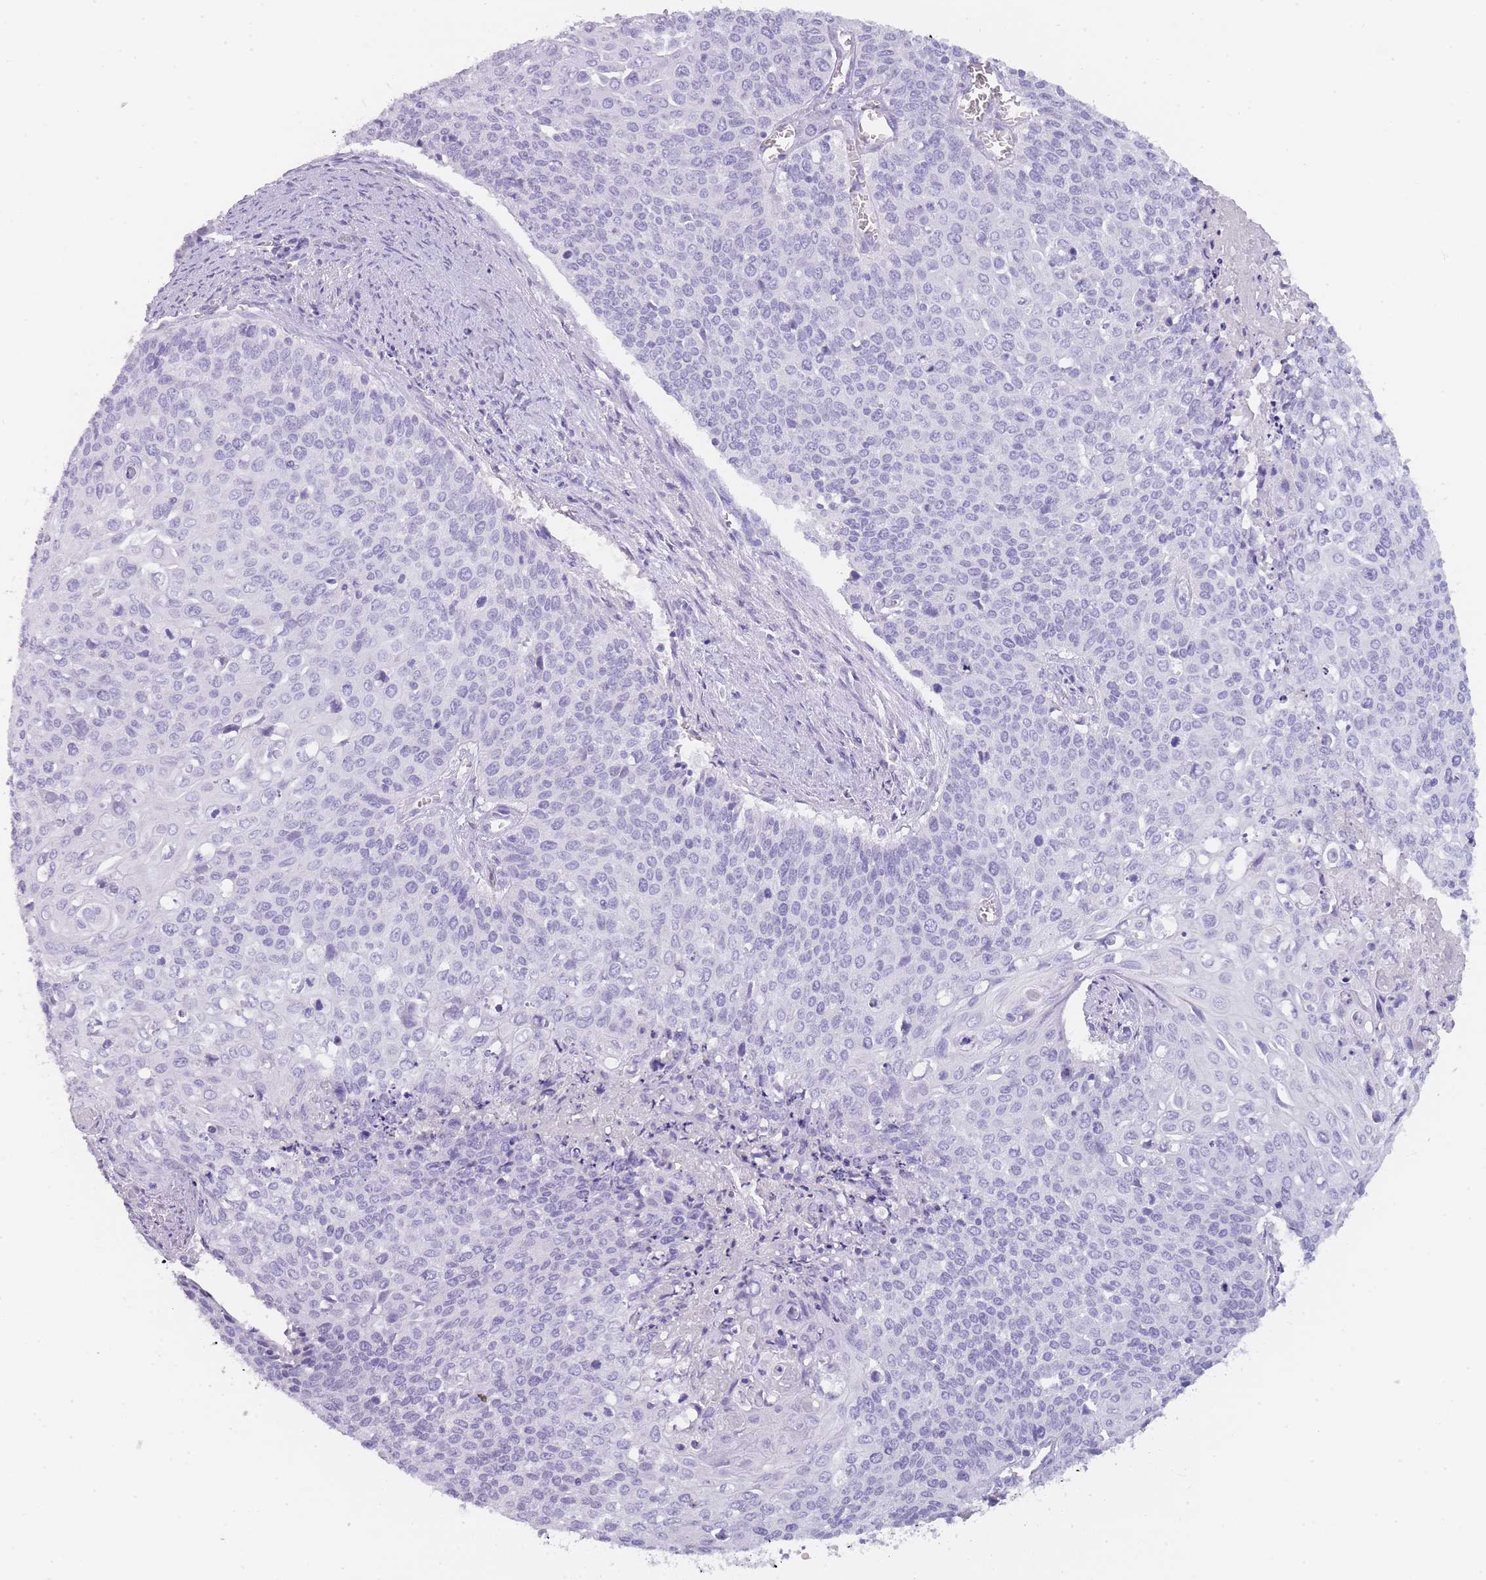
{"staining": {"intensity": "negative", "quantity": "none", "location": "none"}, "tissue": "cervical cancer", "cell_type": "Tumor cells", "image_type": "cancer", "snomed": [{"axis": "morphology", "description": "Squamous cell carcinoma, NOS"}, {"axis": "topography", "description": "Cervix"}], "caption": "Immunohistochemistry of human cervical cancer (squamous cell carcinoma) shows no expression in tumor cells.", "gene": "TCP11", "patient": {"sex": "female", "age": 39}}